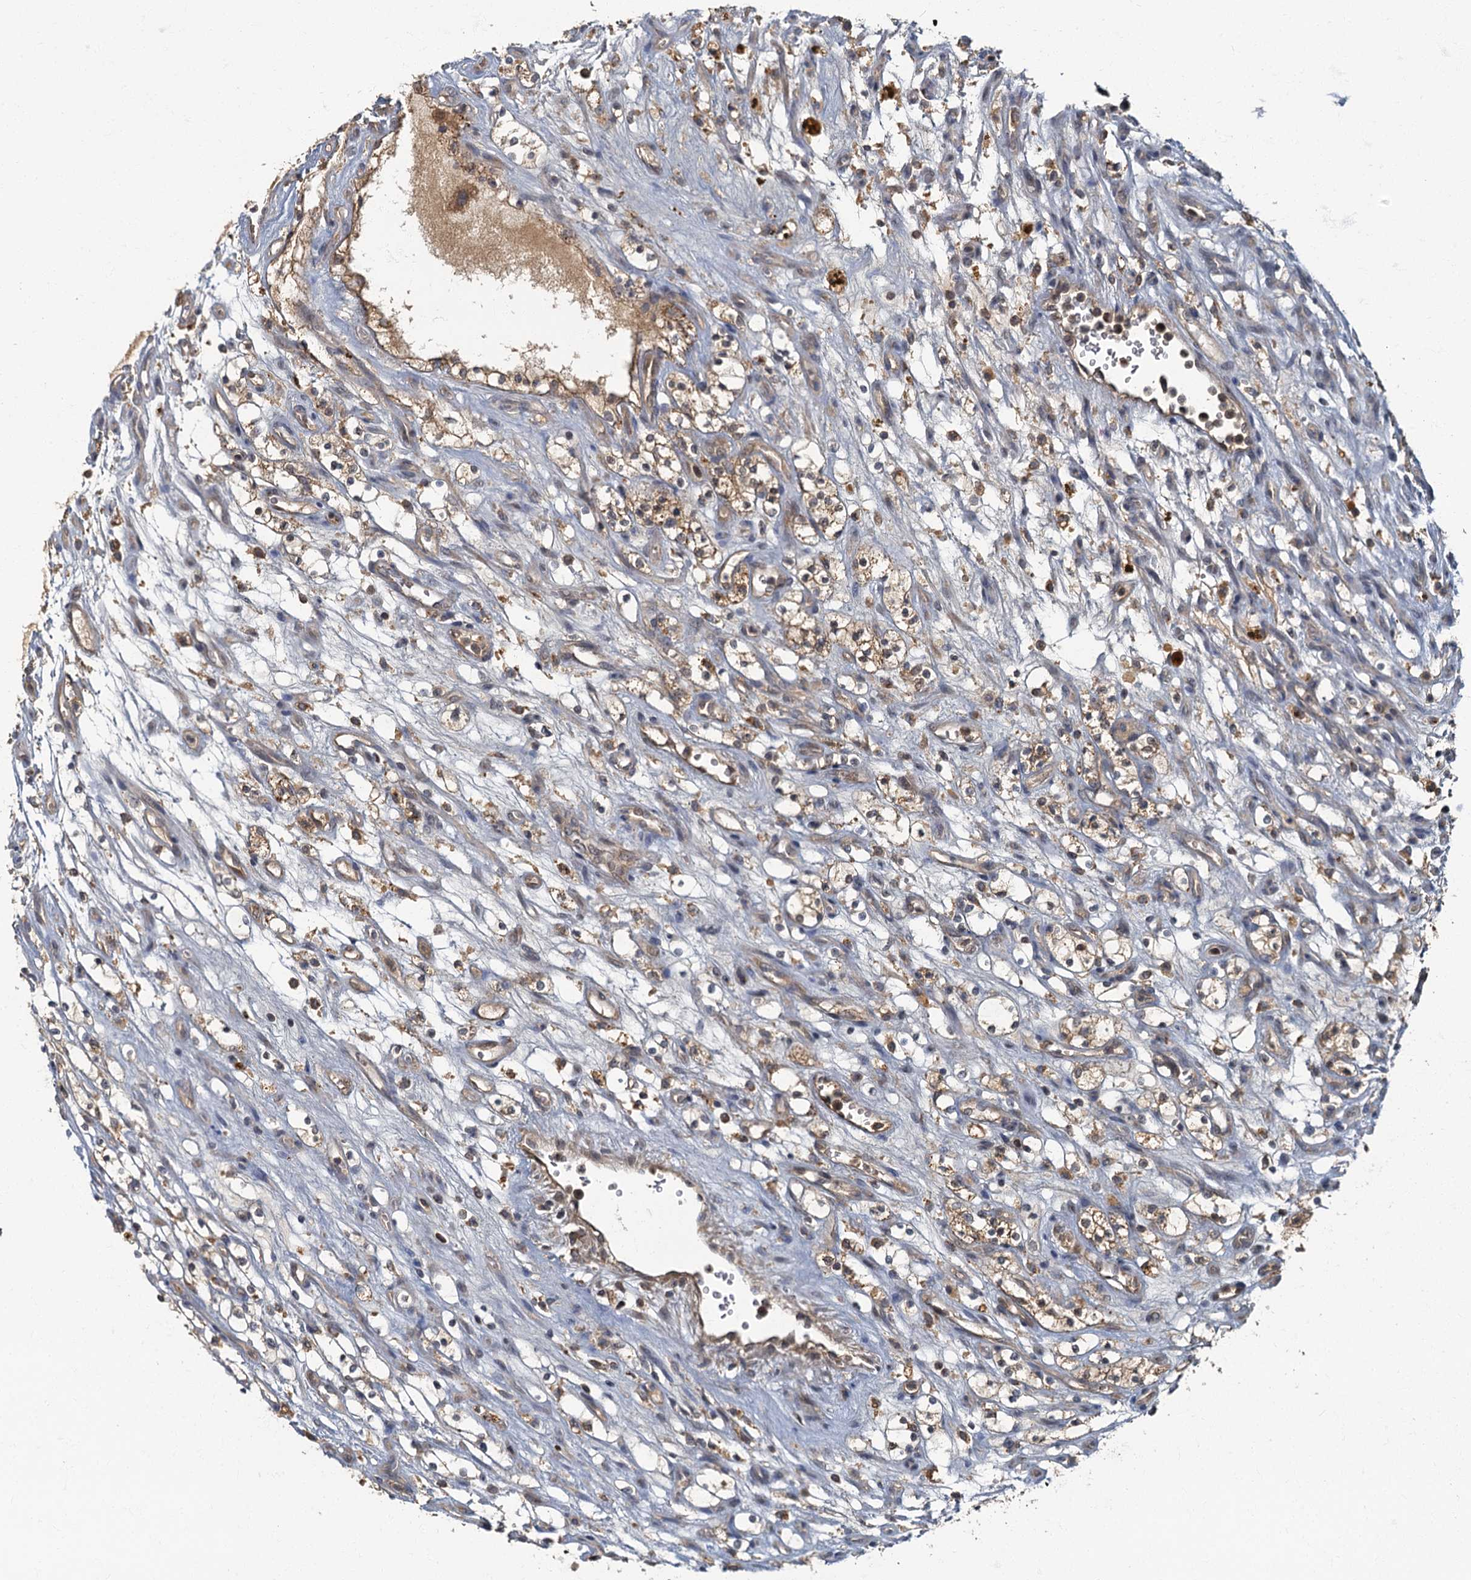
{"staining": {"intensity": "weak", "quantity": ">75%", "location": "cytoplasmic/membranous"}, "tissue": "renal cancer", "cell_type": "Tumor cells", "image_type": "cancer", "snomed": [{"axis": "morphology", "description": "Adenocarcinoma, NOS"}, {"axis": "topography", "description": "Kidney"}], "caption": "A brown stain shows weak cytoplasmic/membranous expression of a protein in human renal cancer (adenocarcinoma) tumor cells.", "gene": "WDCP", "patient": {"sex": "female", "age": 69}}